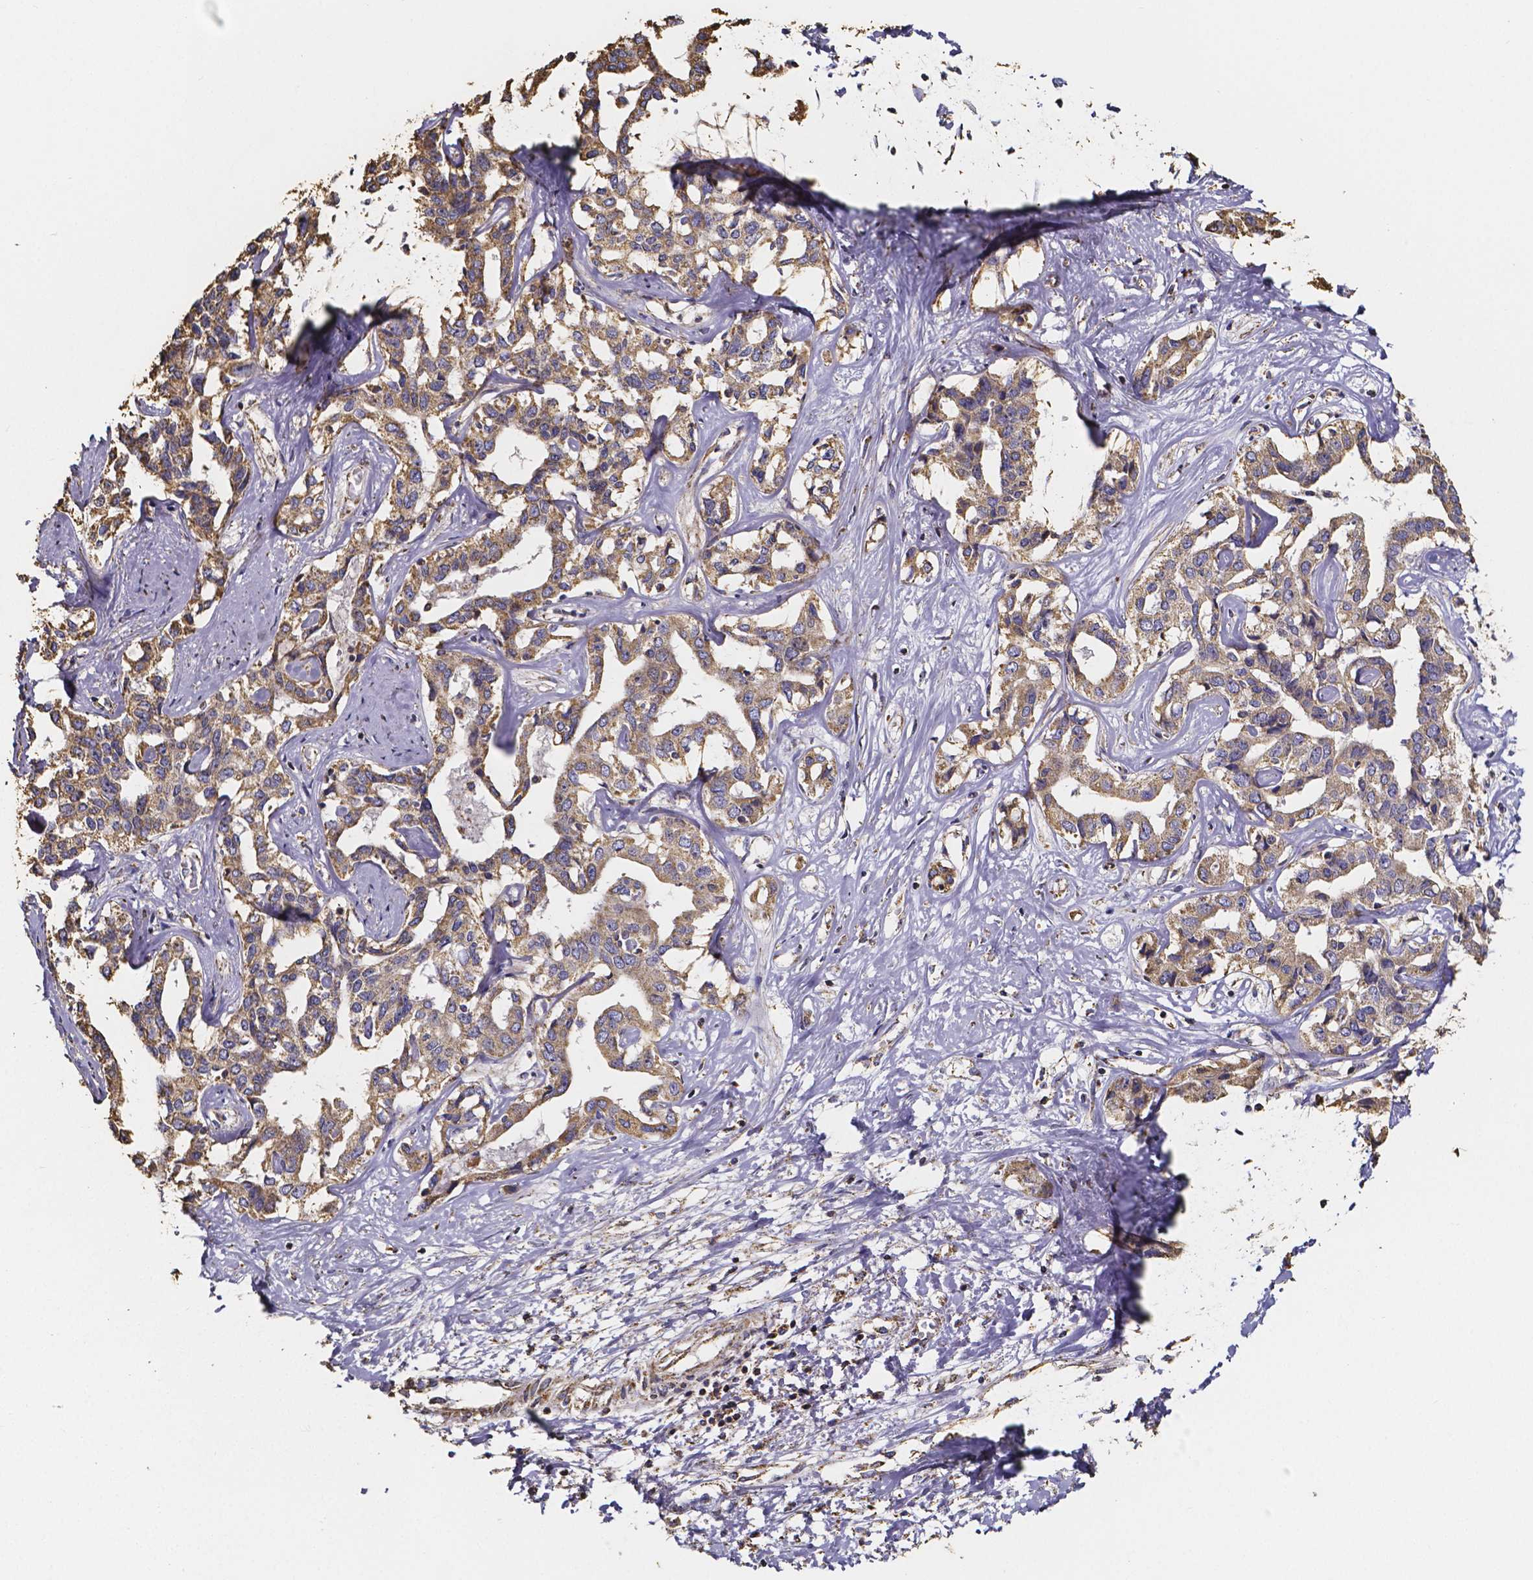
{"staining": {"intensity": "moderate", "quantity": ">75%", "location": "cytoplasmic/membranous"}, "tissue": "liver cancer", "cell_type": "Tumor cells", "image_type": "cancer", "snomed": [{"axis": "morphology", "description": "Cholangiocarcinoma"}, {"axis": "topography", "description": "Liver"}], "caption": "The image shows immunohistochemical staining of liver cancer. There is moderate cytoplasmic/membranous positivity is identified in about >75% of tumor cells. (DAB (3,3'-diaminobenzidine) IHC, brown staining for protein, blue staining for nuclei).", "gene": "SLC35D2", "patient": {"sex": "male", "age": 59}}